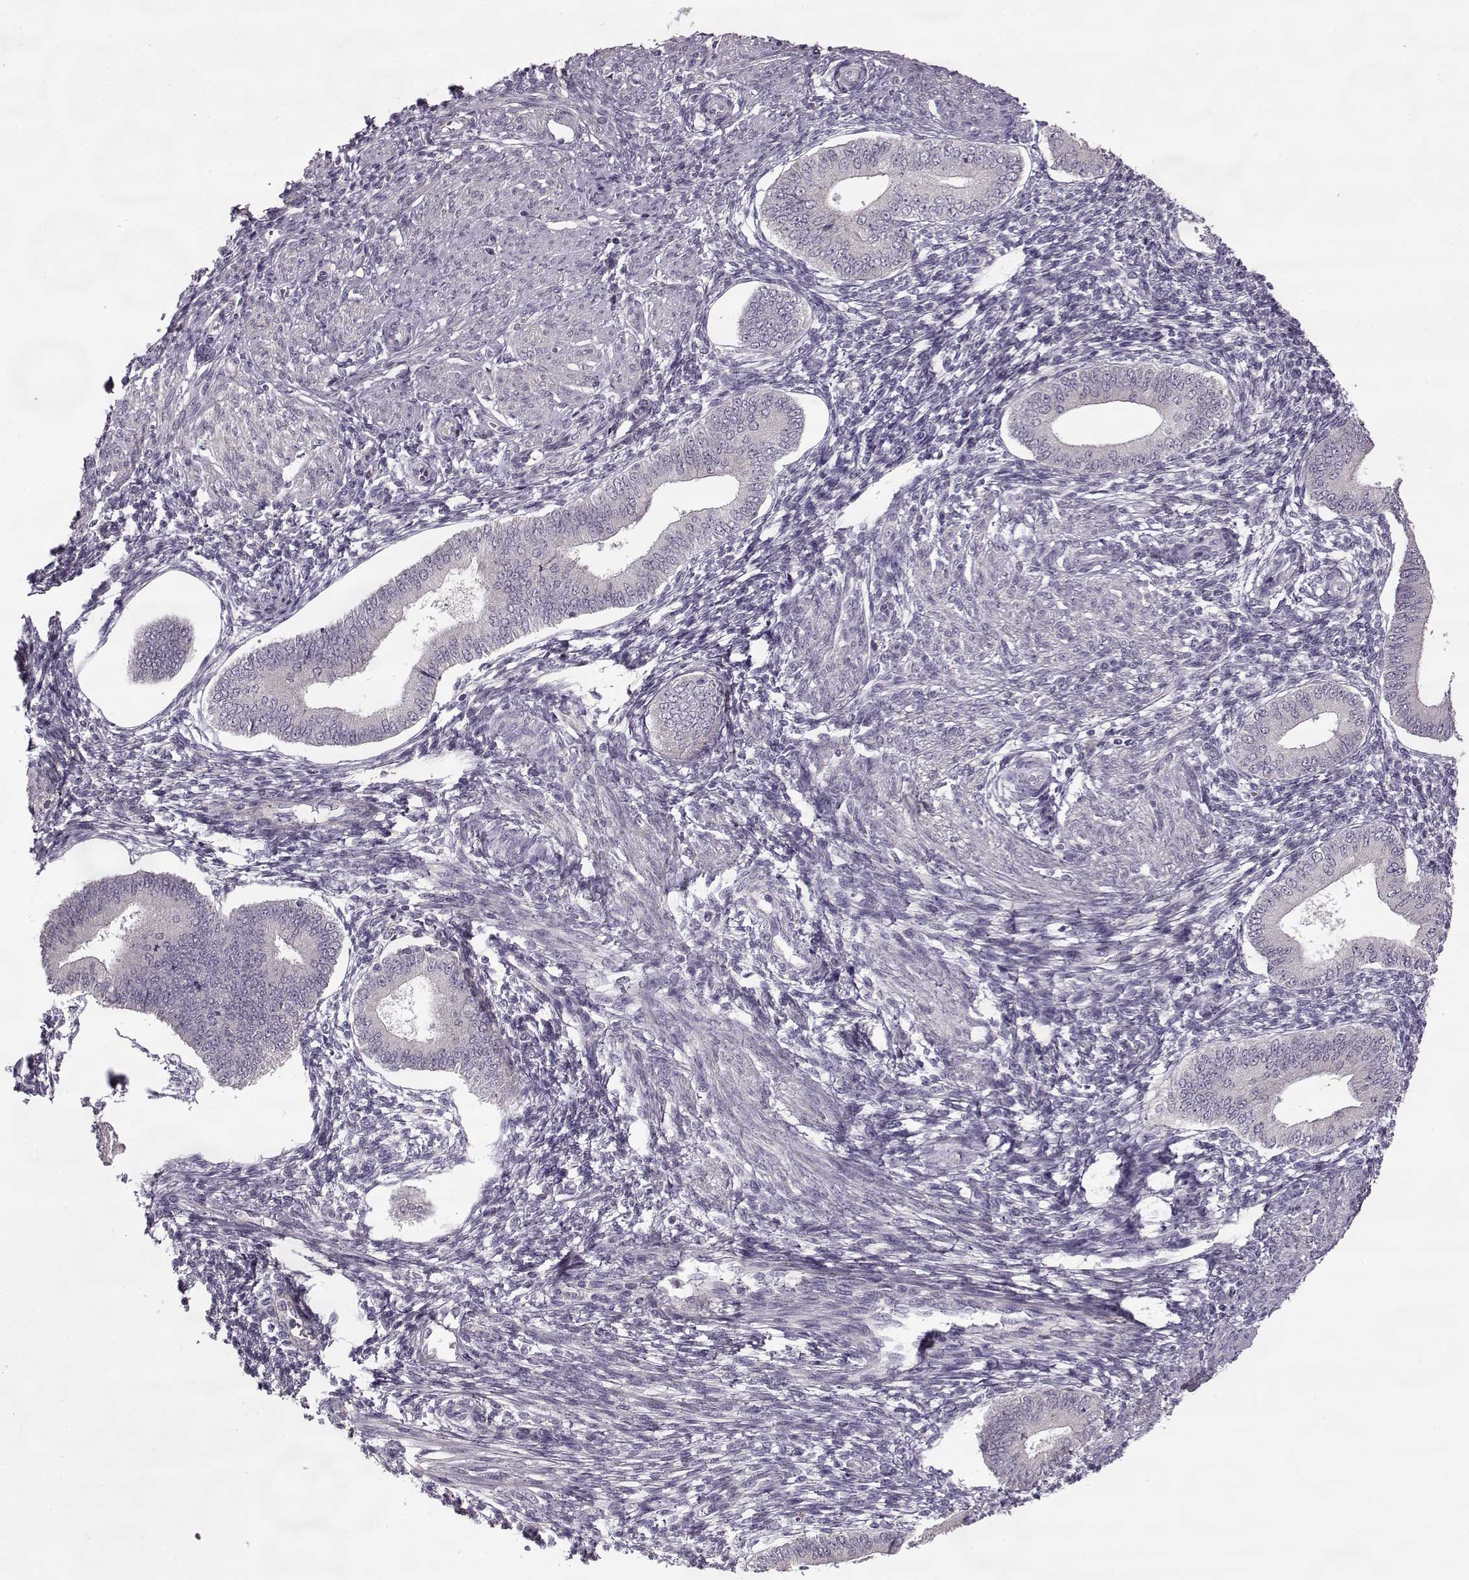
{"staining": {"intensity": "negative", "quantity": "none", "location": "none"}, "tissue": "endometrium", "cell_type": "Cells in endometrial stroma", "image_type": "normal", "snomed": [{"axis": "morphology", "description": "Normal tissue, NOS"}, {"axis": "topography", "description": "Endometrium"}], "caption": "Immunohistochemistry histopathology image of unremarkable human endometrium stained for a protein (brown), which reveals no expression in cells in endometrial stroma.", "gene": "ACOT11", "patient": {"sex": "female", "age": 42}}